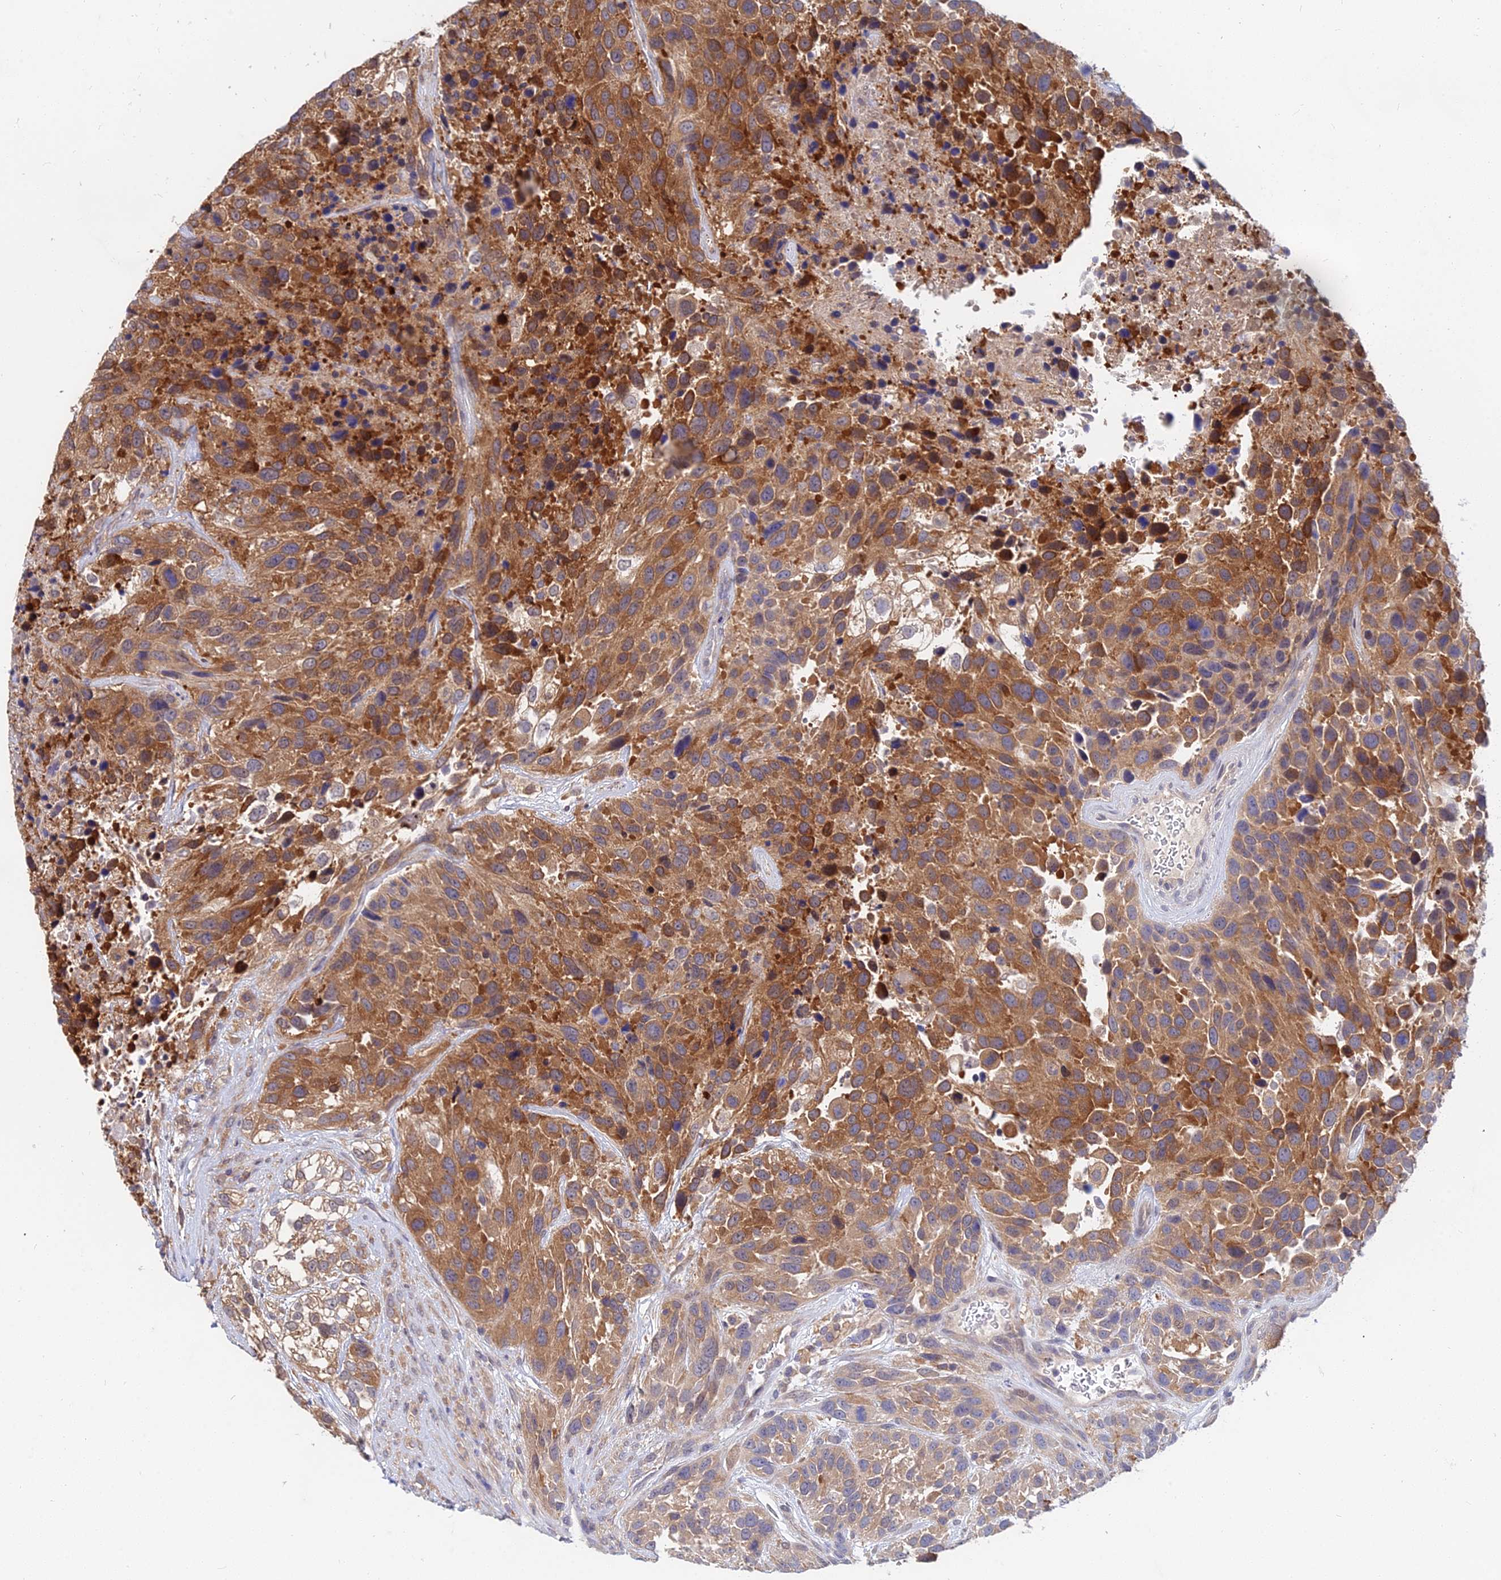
{"staining": {"intensity": "moderate", "quantity": ">75%", "location": "cytoplasmic/membranous"}, "tissue": "urothelial cancer", "cell_type": "Tumor cells", "image_type": "cancer", "snomed": [{"axis": "morphology", "description": "Urothelial carcinoma, High grade"}, {"axis": "topography", "description": "Urinary bladder"}], "caption": "Urothelial cancer stained for a protein shows moderate cytoplasmic/membranous positivity in tumor cells.", "gene": "B3GALT4", "patient": {"sex": "female", "age": 70}}